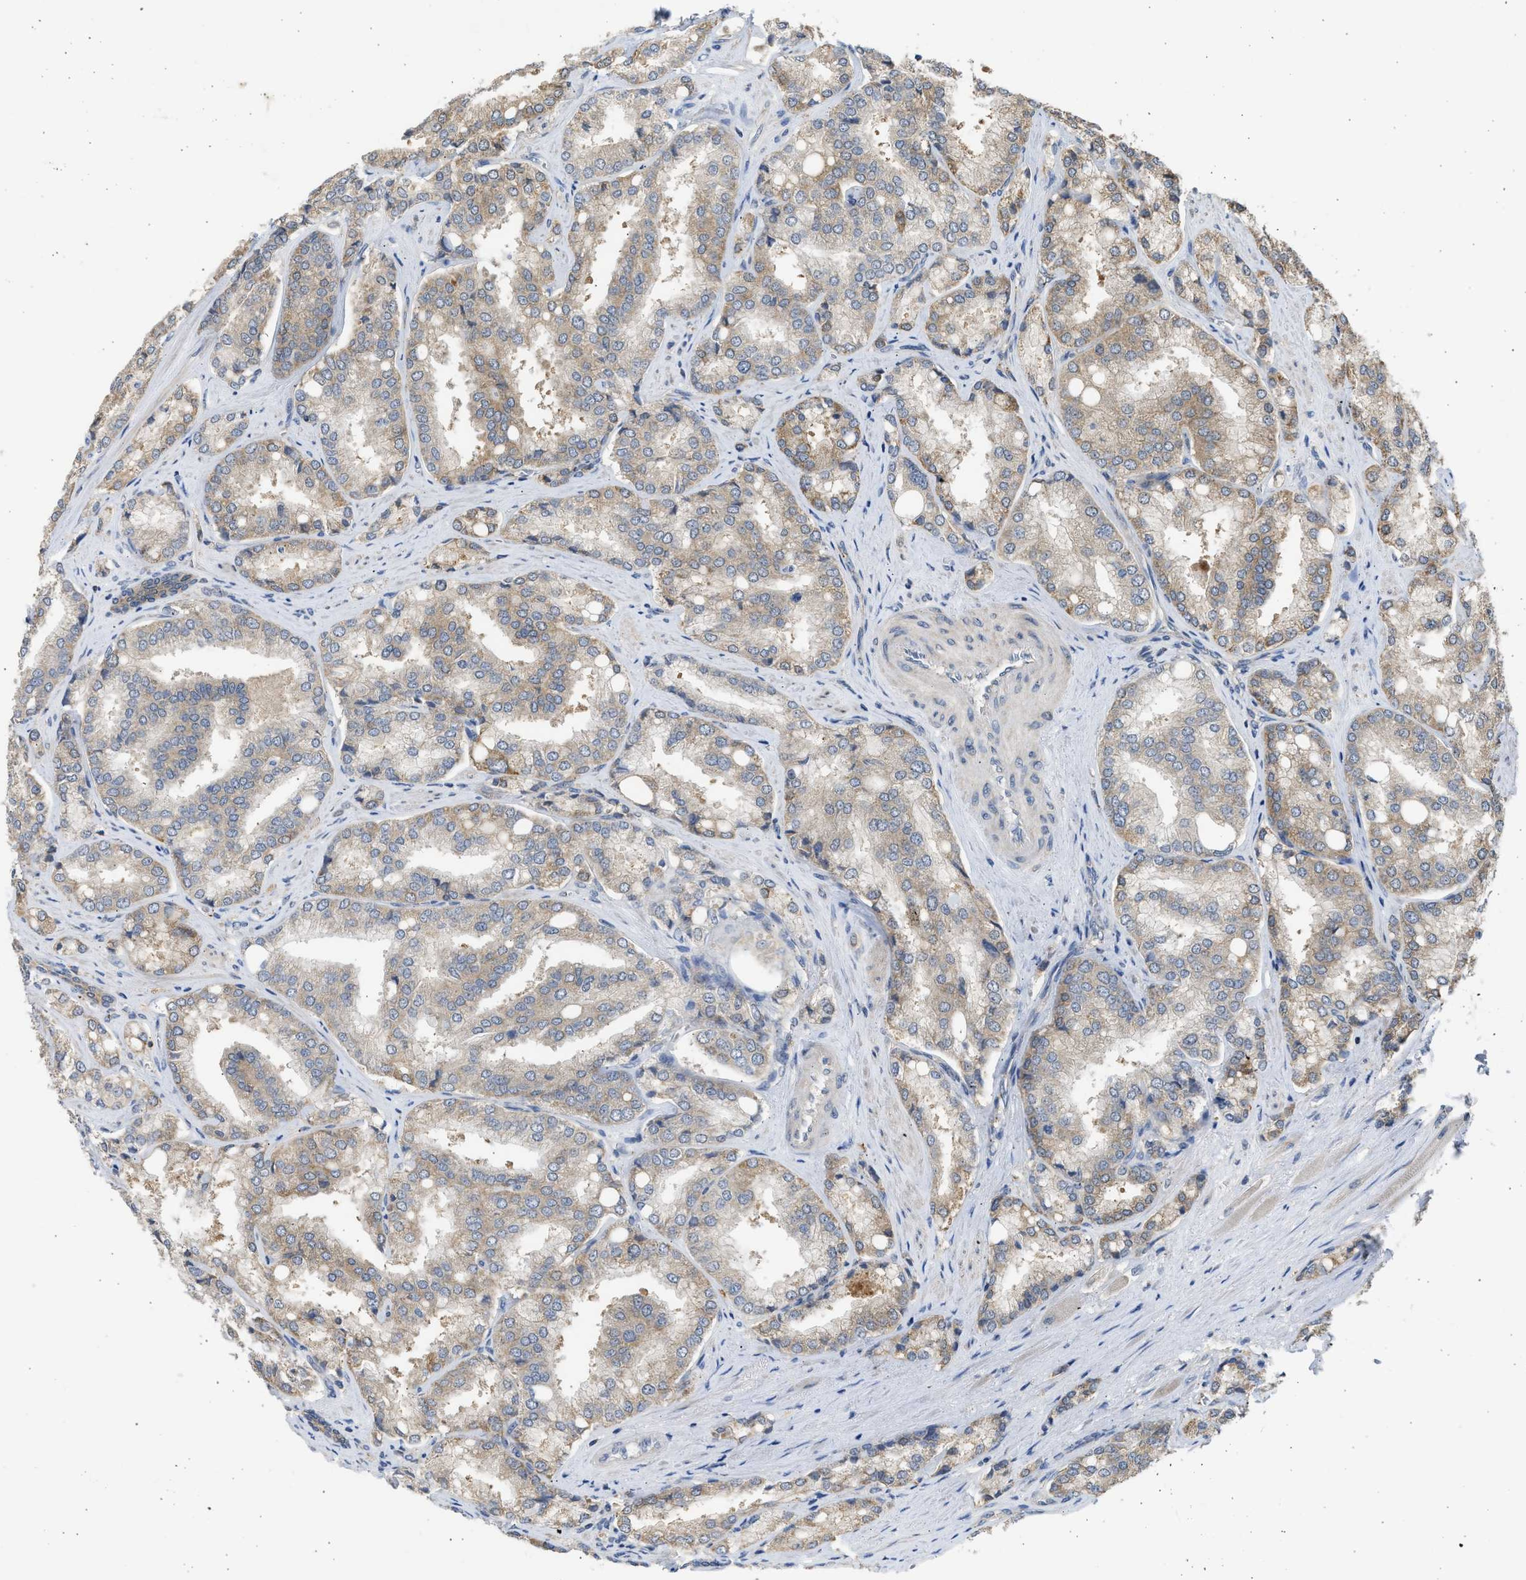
{"staining": {"intensity": "weak", "quantity": ">75%", "location": "cytoplasmic/membranous"}, "tissue": "prostate cancer", "cell_type": "Tumor cells", "image_type": "cancer", "snomed": [{"axis": "morphology", "description": "Adenocarcinoma, High grade"}, {"axis": "topography", "description": "Prostate"}], "caption": "This micrograph reveals immunohistochemistry staining of high-grade adenocarcinoma (prostate), with low weak cytoplasmic/membranous staining in approximately >75% of tumor cells.", "gene": "CYP1A1", "patient": {"sex": "male", "age": 50}}